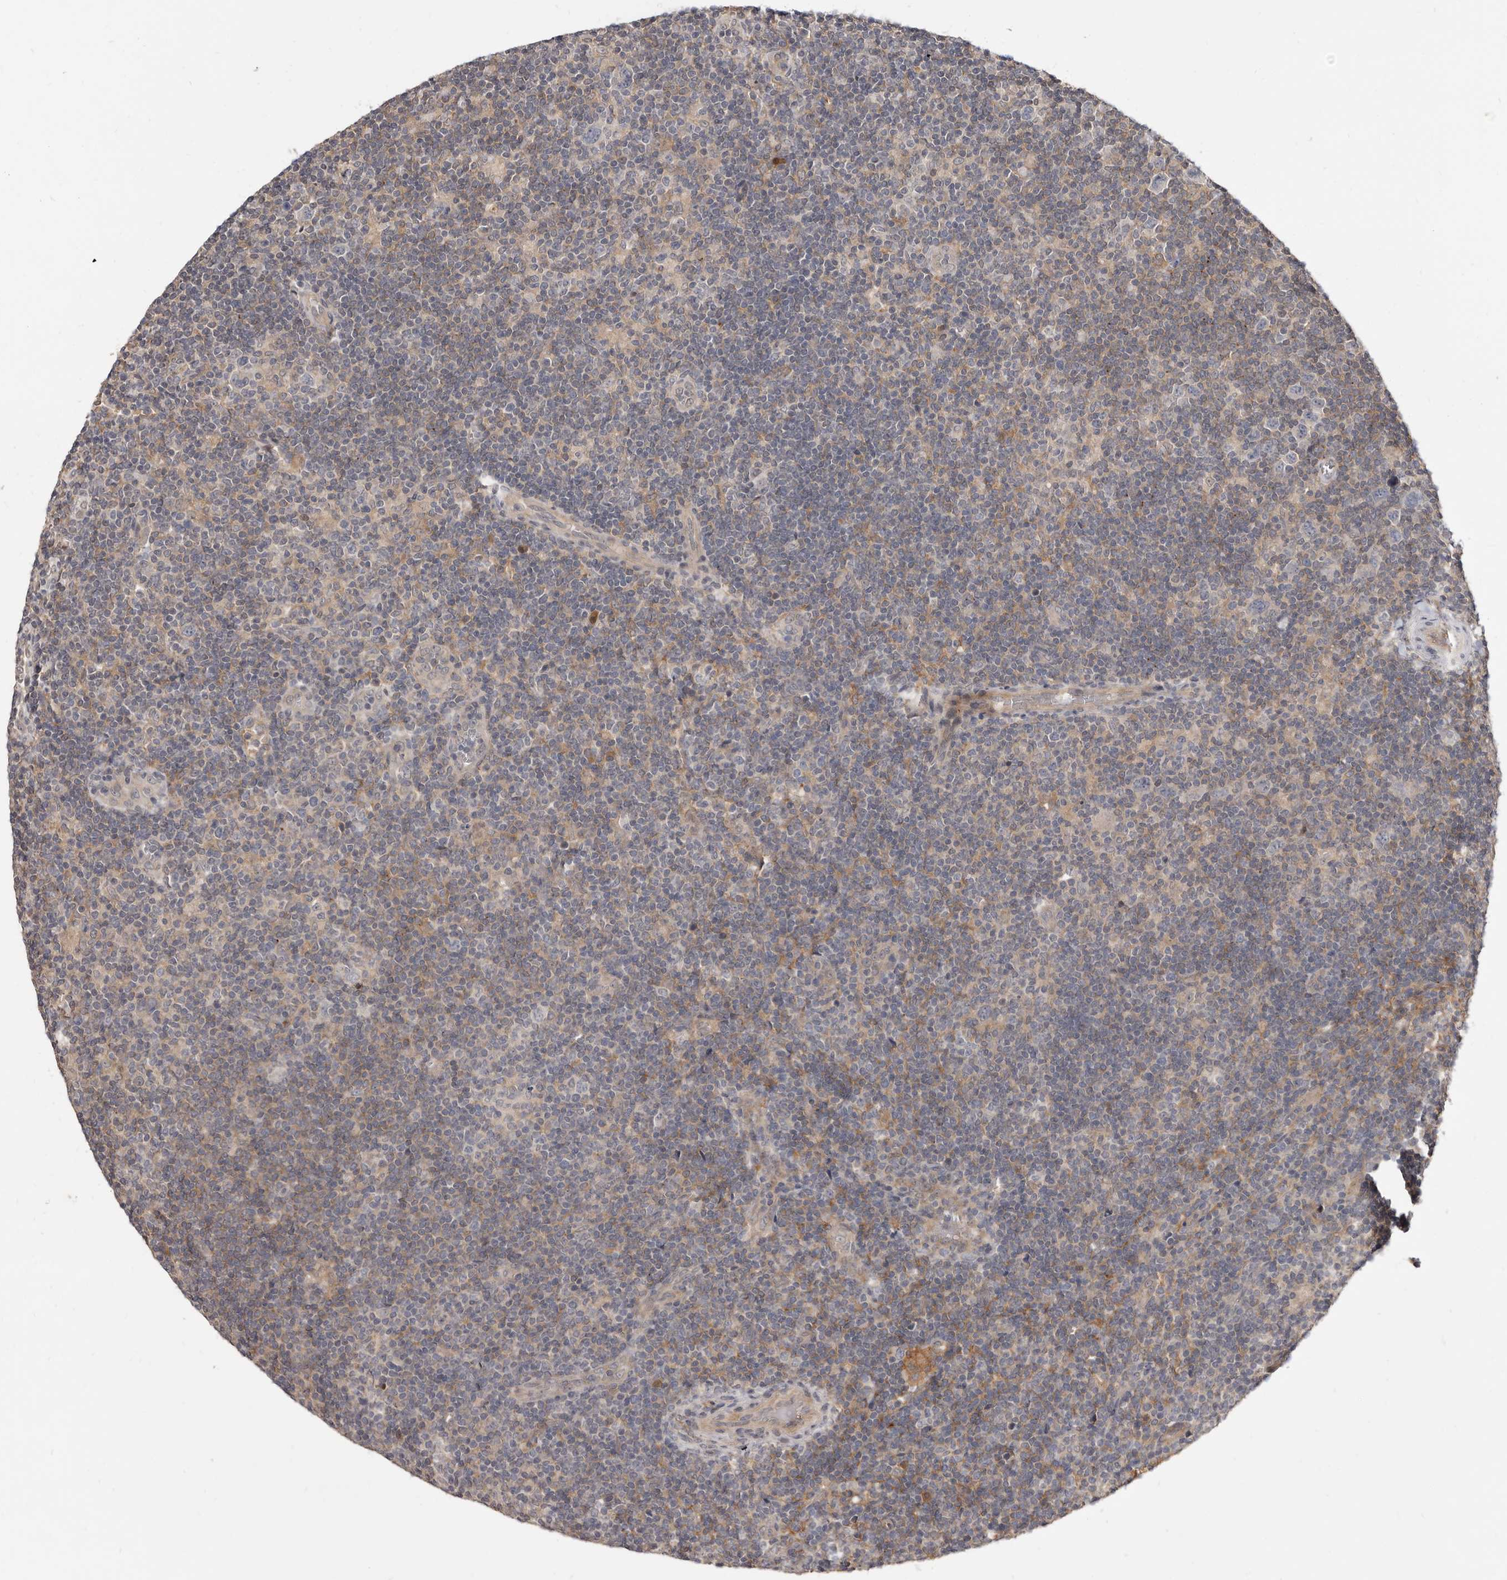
{"staining": {"intensity": "negative", "quantity": "none", "location": "none"}, "tissue": "lymphoma", "cell_type": "Tumor cells", "image_type": "cancer", "snomed": [{"axis": "morphology", "description": "Hodgkin's disease, NOS"}, {"axis": "topography", "description": "Lymph node"}], "caption": "High magnification brightfield microscopy of lymphoma stained with DAB (brown) and counterstained with hematoxylin (blue): tumor cells show no significant positivity.", "gene": "INAVA", "patient": {"sex": "female", "age": 57}}